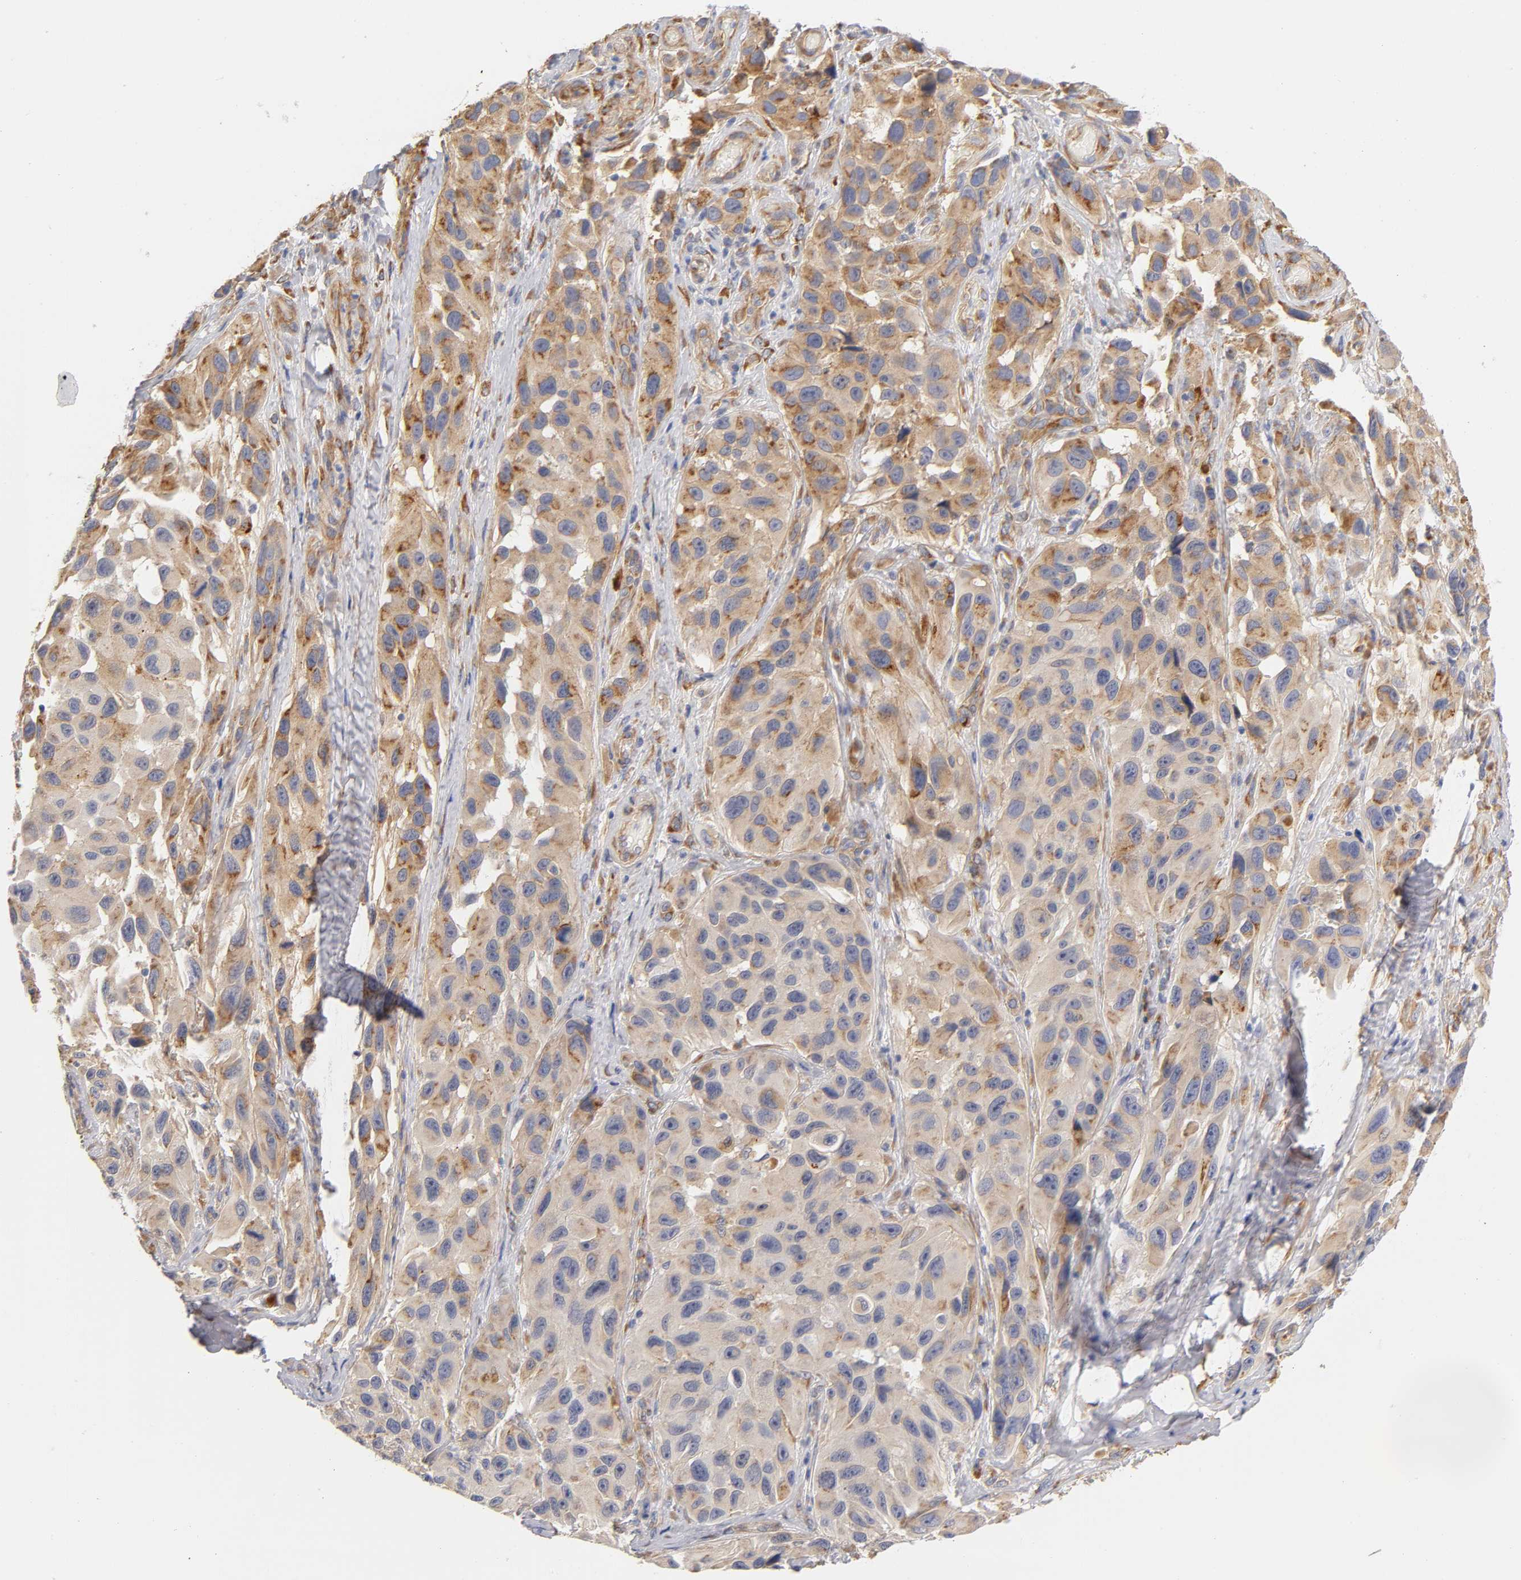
{"staining": {"intensity": "moderate", "quantity": ">75%", "location": "cytoplasmic/membranous"}, "tissue": "melanoma", "cell_type": "Tumor cells", "image_type": "cancer", "snomed": [{"axis": "morphology", "description": "Malignant melanoma, NOS"}, {"axis": "topography", "description": "Skin"}], "caption": "Immunohistochemical staining of human malignant melanoma shows medium levels of moderate cytoplasmic/membranous positivity in about >75% of tumor cells. (DAB (3,3'-diaminobenzidine) IHC, brown staining for protein, blue staining for nuclei).", "gene": "LAMB1", "patient": {"sex": "female", "age": 73}}